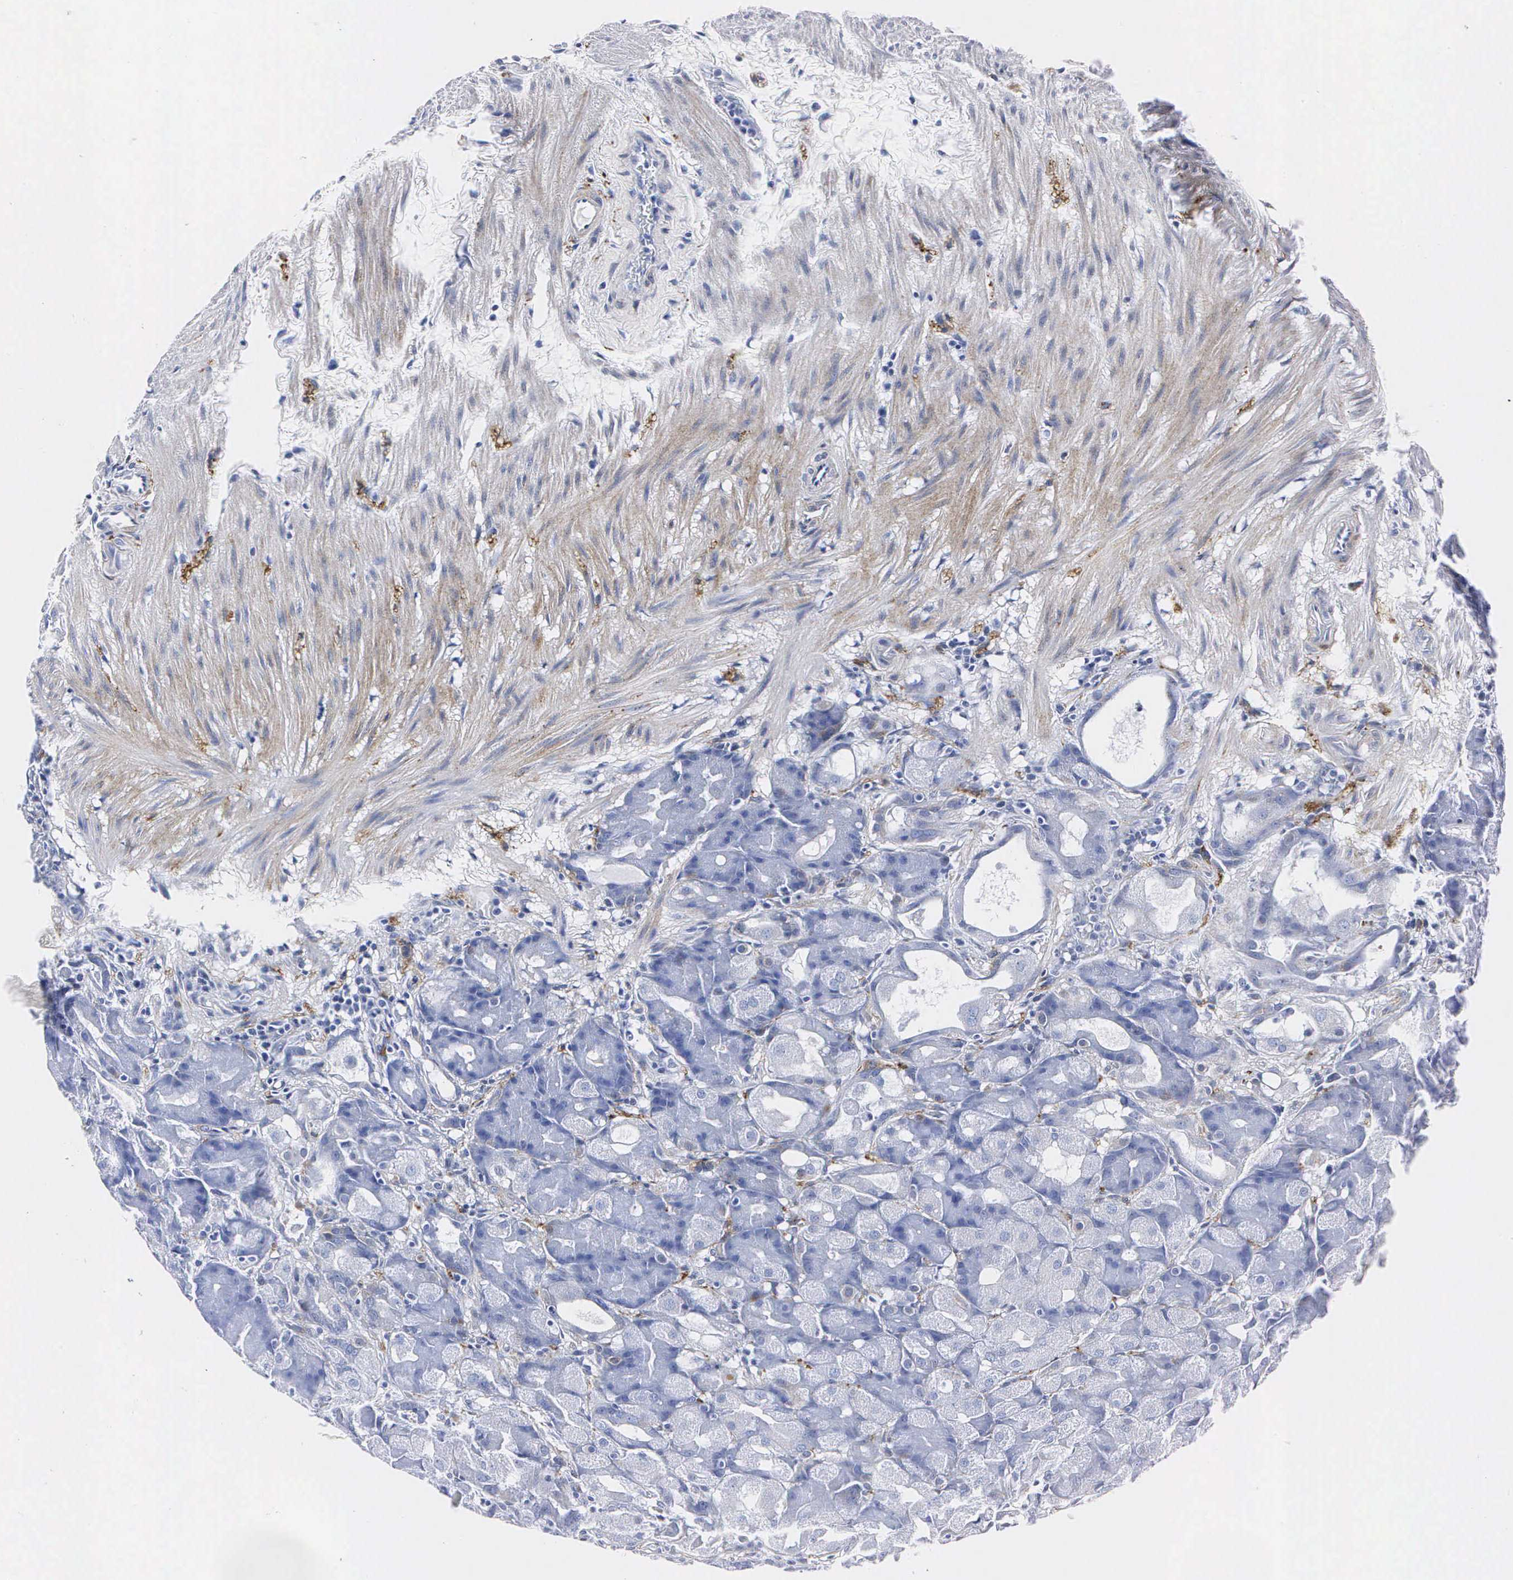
{"staining": {"intensity": "weak", "quantity": "<25%", "location": "cytoplasmic/membranous"}, "tissue": "stomach", "cell_type": "Glandular cells", "image_type": "normal", "snomed": [{"axis": "morphology", "description": "Normal tissue, NOS"}, {"axis": "topography", "description": "Stomach, upper"}], "caption": "High power microscopy photomicrograph of an immunohistochemistry (IHC) histopathology image of normal stomach, revealing no significant staining in glandular cells.", "gene": "ENO2", "patient": {"sex": "female", "age": 75}}